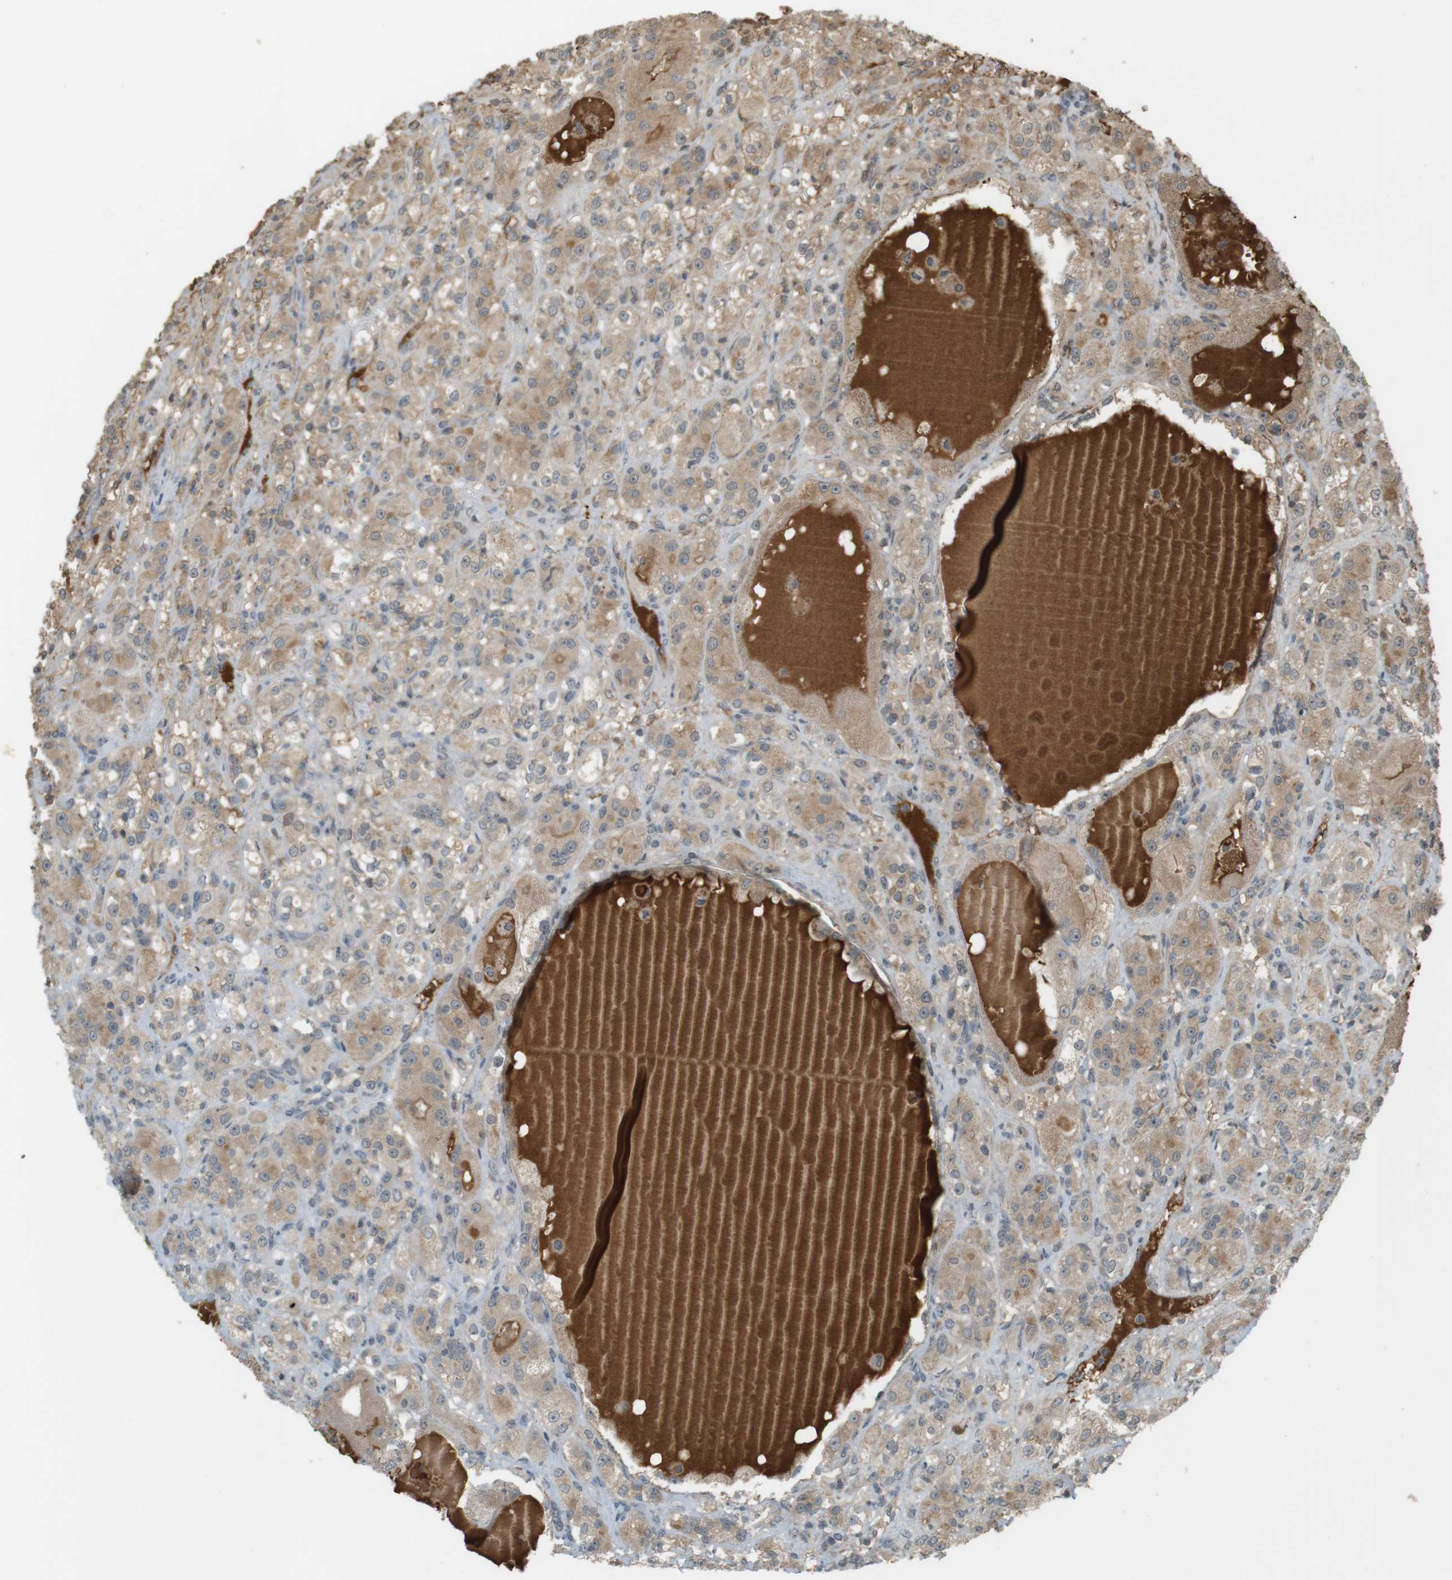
{"staining": {"intensity": "weak", "quantity": ">75%", "location": "cytoplasmic/membranous"}, "tissue": "renal cancer", "cell_type": "Tumor cells", "image_type": "cancer", "snomed": [{"axis": "morphology", "description": "Normal tissue, NOS"}, {"axis": "morphology", "description": "Adenocarcinoma, NOS"}, {"axis": "topography", "description": "Kidney"}], "caption": "Immunohistochemistry histopathology image of neoplastic tissue: adenocarcinoma (renal) stained using IHC demonstrates low levels of weak protein expression localized specifically in the cytoplasmic/membranous of tumor cells, appearing as a cytoplasmic/membranous brown color.", "gene": "SRR", "patient": {"sex": "male", "age": 61}}